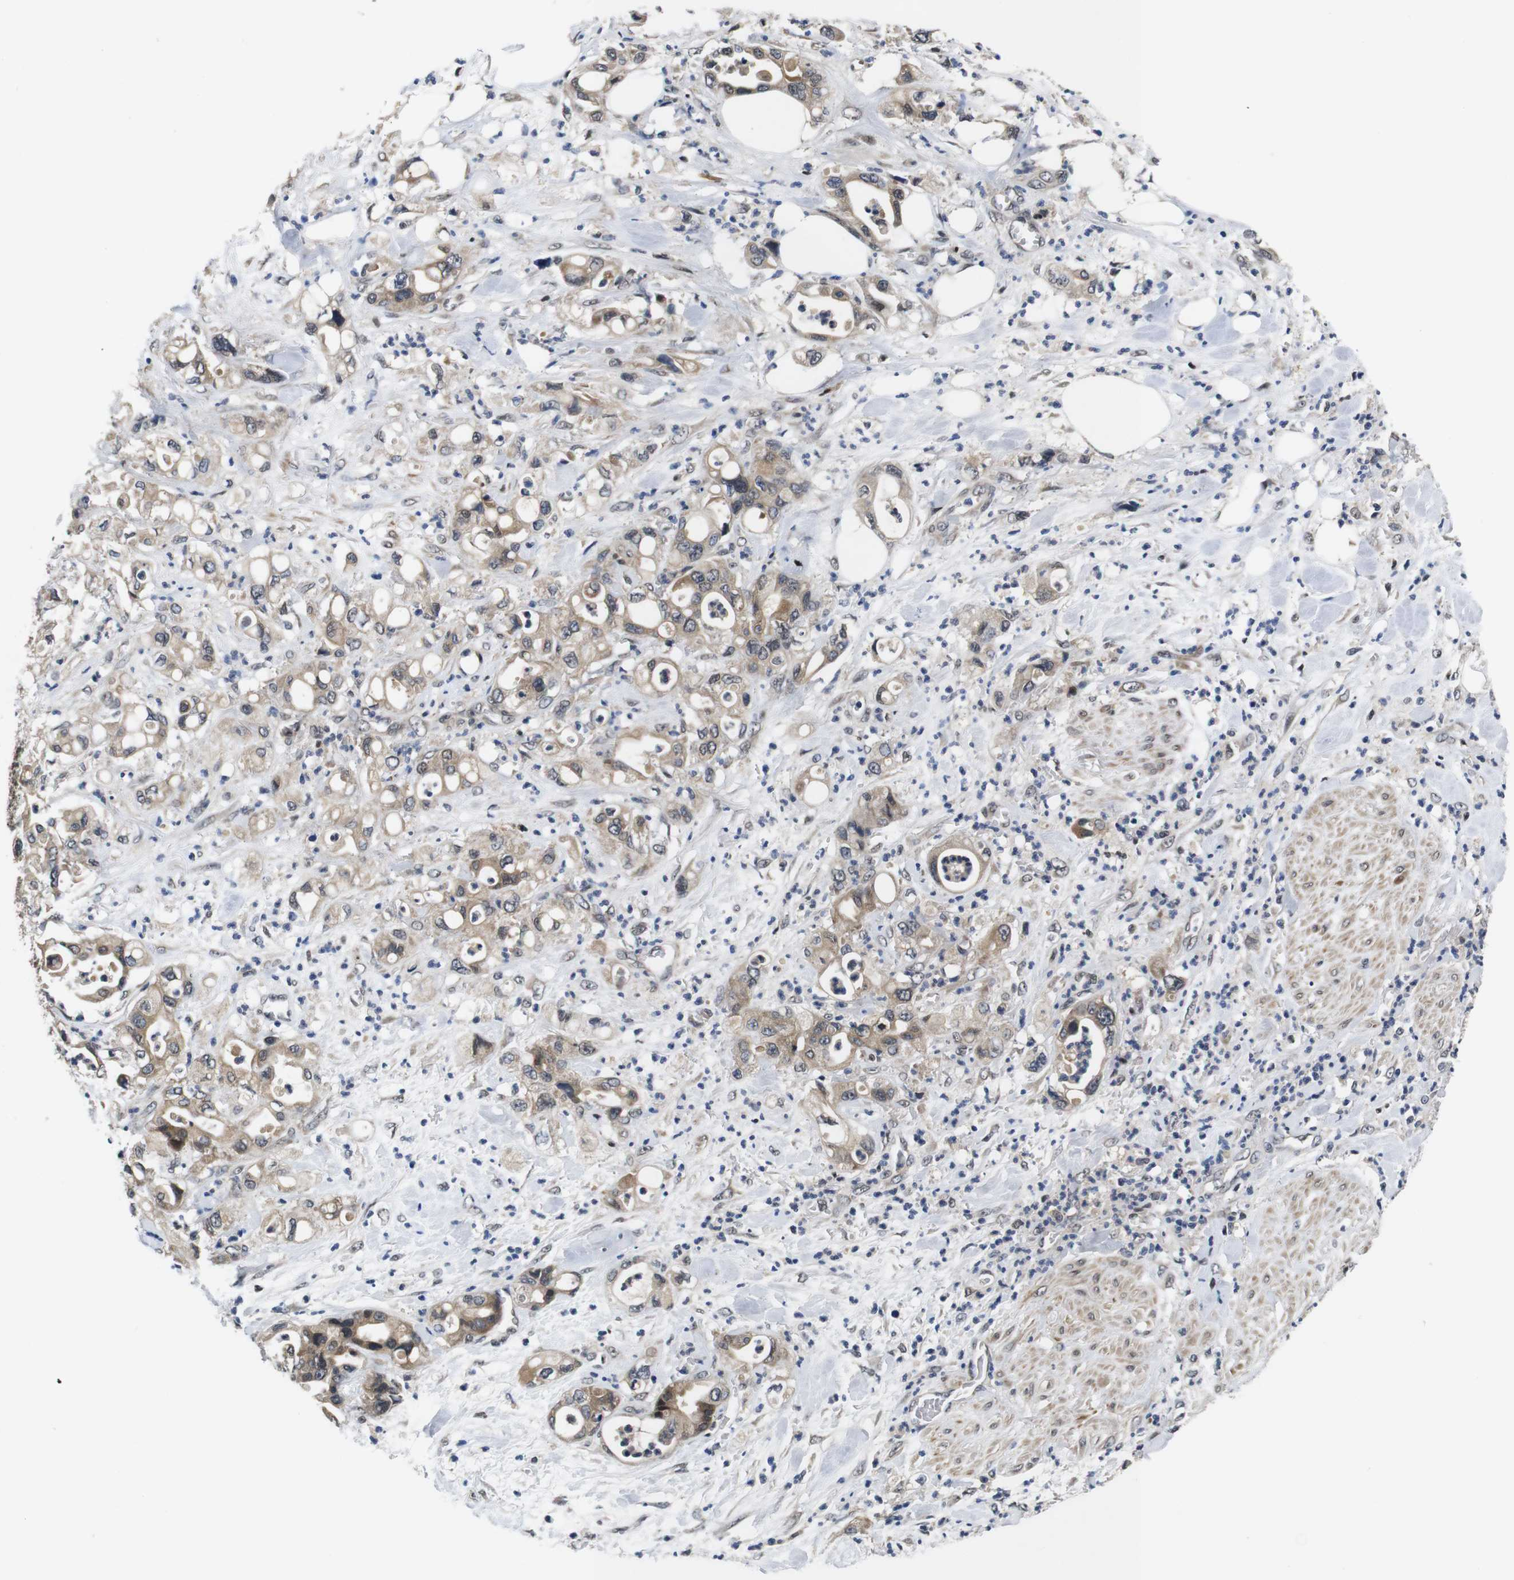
{"staining": {"intensity": "weak", "quantity": ">75%", "location": "cytoplasmic/membranous"}, "tissue": "pancreatic cancer", "cell_type": "Tumor cells", "image_type": "cancer", "snomed": [{"axis": "morphology", "description": "Adenocarcinoma, NOS"}, {"axis": "topography", "description": "Pancreas"}], "caption": "Pancreatic cancer (adenocarcinoma) stained for a protein (brown) shows weak cytoplasmic/membranous positive expression in approximately >75% of tumor cells.", "gene": "ZBTB46", "patient": {"sex": "male", "age": 70}}